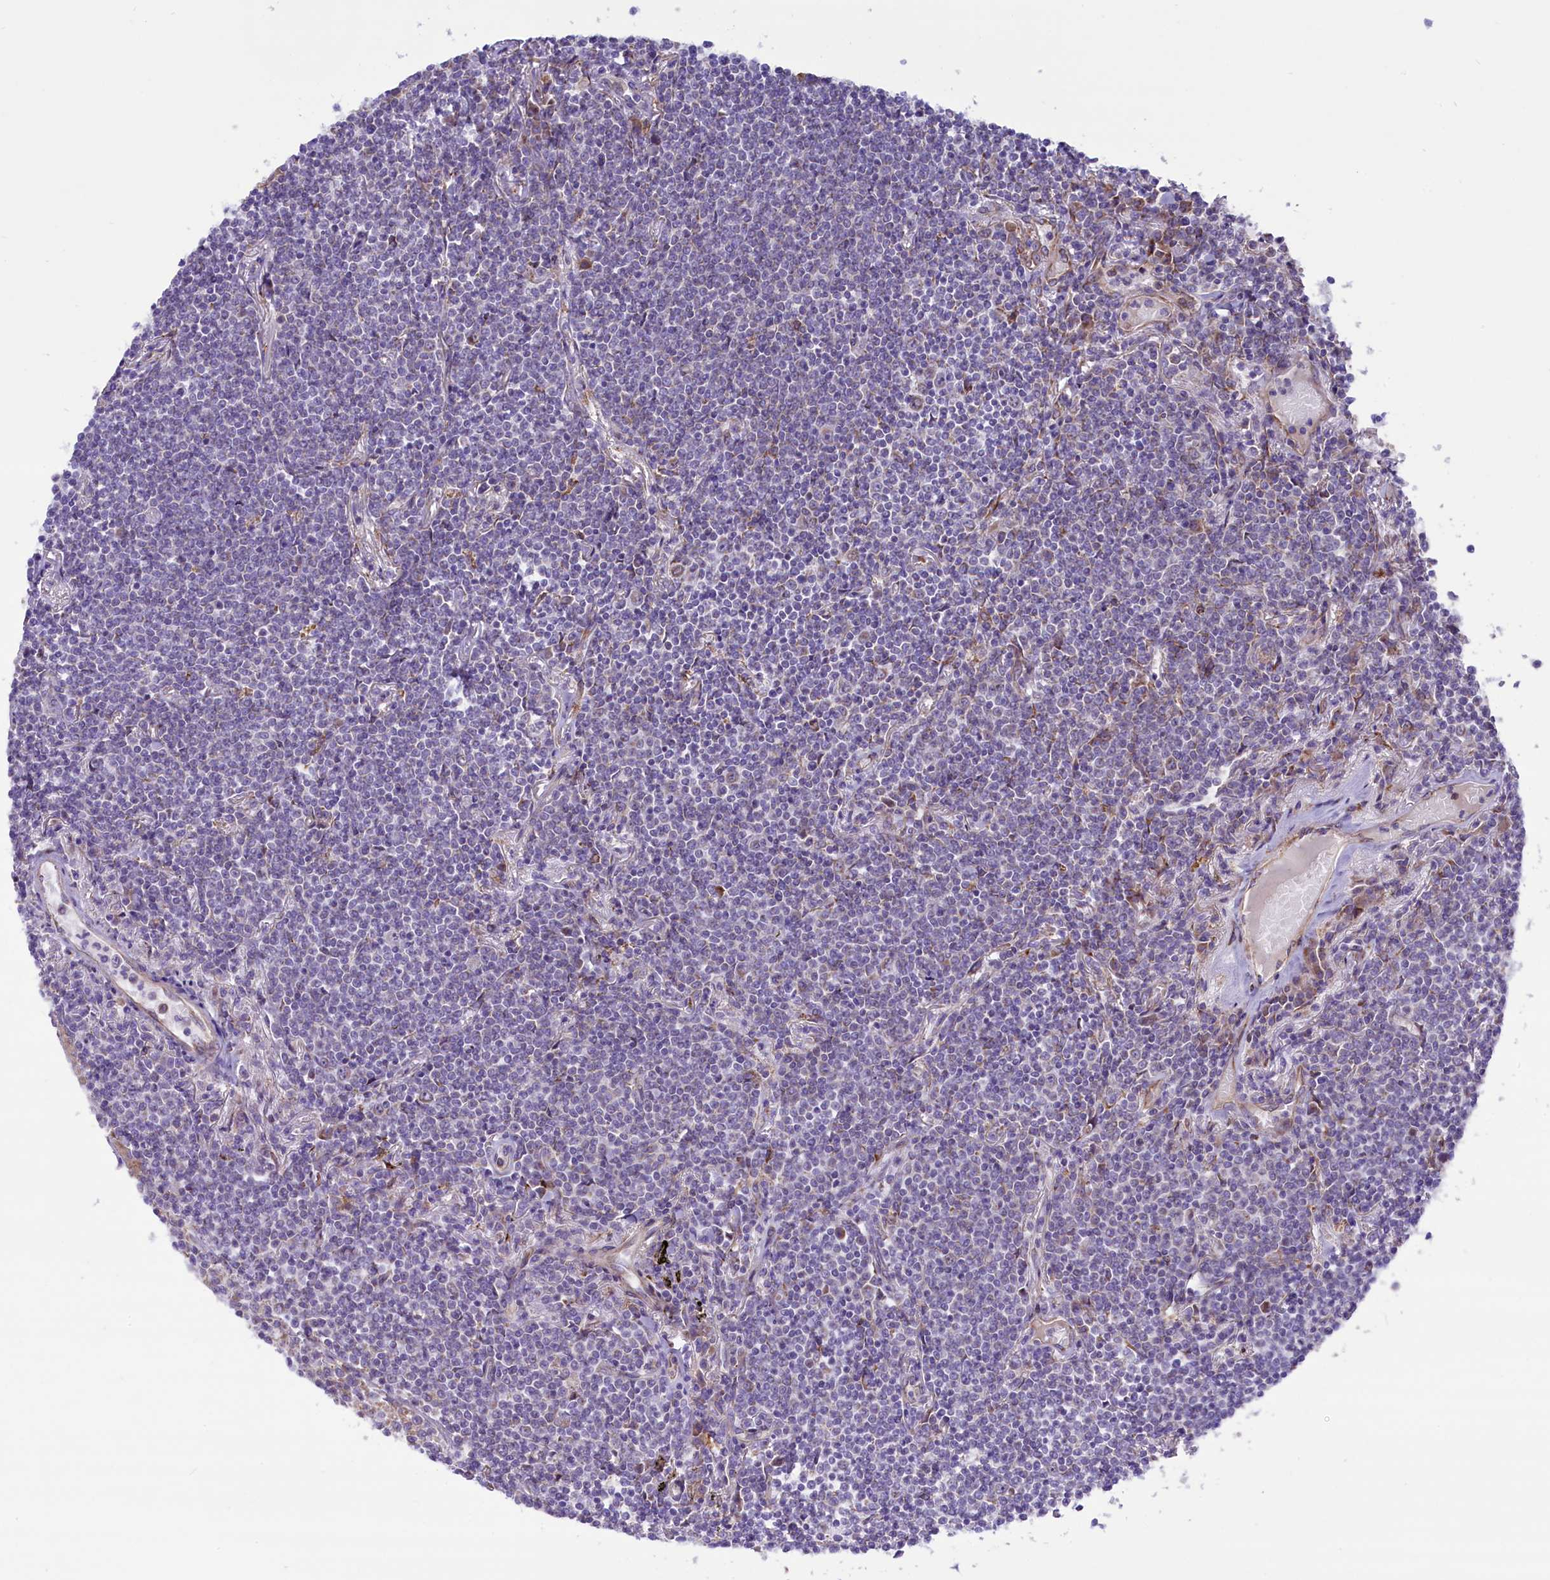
{"staining": {"intensity": "negative", "quantity": "none", "location": "none"}, "tissue": "lymphoma", "cell_type": "Tumor cells", "image_type": "cancer", "snomed": [{"axis": "morphology", "description": "Malignant lymphoma, non-Hodgkin's type, Low grade"}, {"axis": "topography", "description": "Lung"}], "caption": "This is an immunohistochemistry image of malignant lymphoma, non-Hodgkin's type (low-grade). There is no staining in tumor cells.", "gene": "PTPRU", "patient": {"sex": "female", "age": 71}}